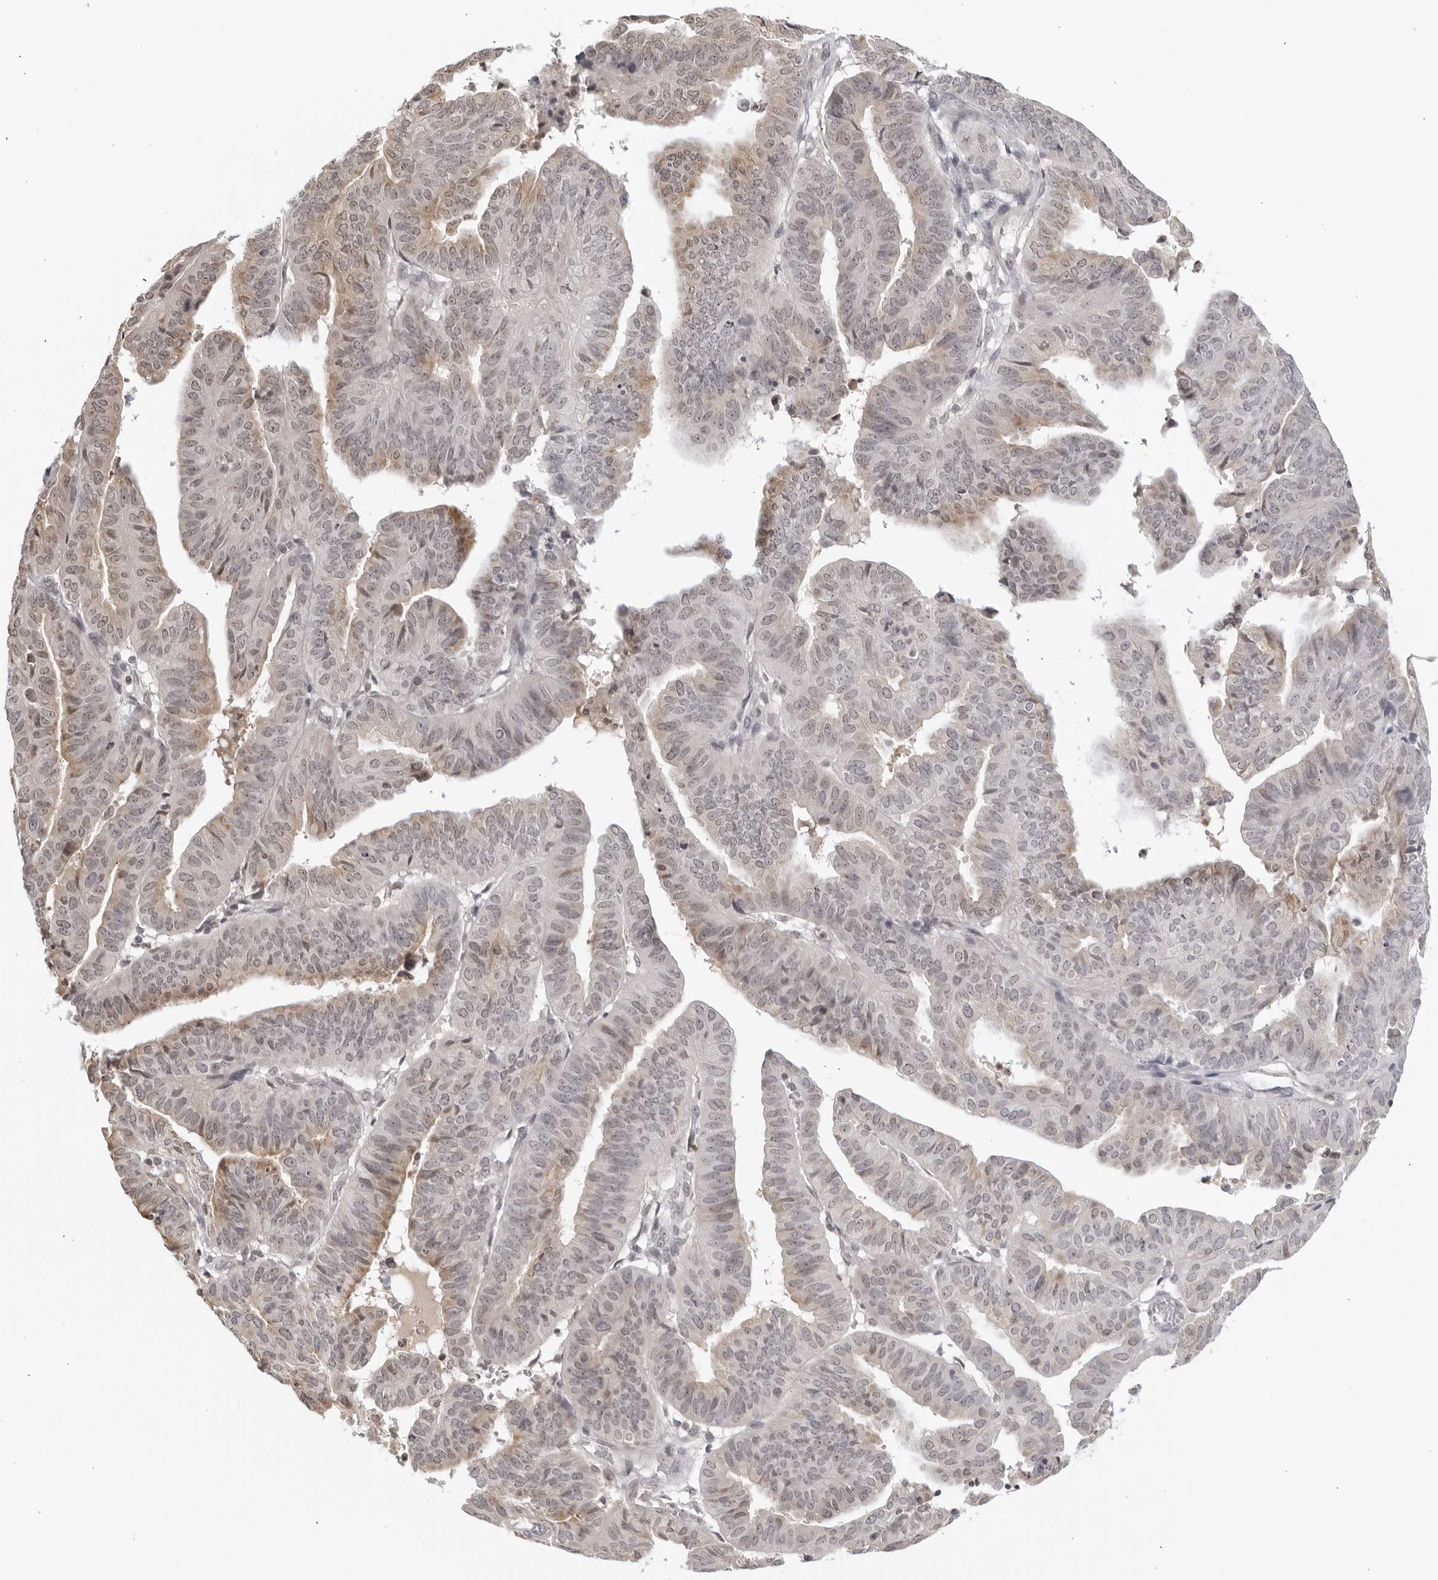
{"staining": {"intensity": "weak", "quantity": "25%-75%", "location": "cytoplasmic/membranous"}, "tissue": "endometrial cancer", "cell_type": "Tumor cells", "image_type": "cancer", "snomed": [{"axis": "morphology", "description": "Adenocarcinoma, NOS"}, {"axis": "topography", "description": "Uterus"}], "caption": "Adenocarcinoma (endometrial) stained for a protein (brown) exhibits weak cytoplasmic/membranous positive expression in approximately 25%-75% of tumor cells.", "gene": "RAB11FIP3", "patient": {"sex": "female", "age": 77}}